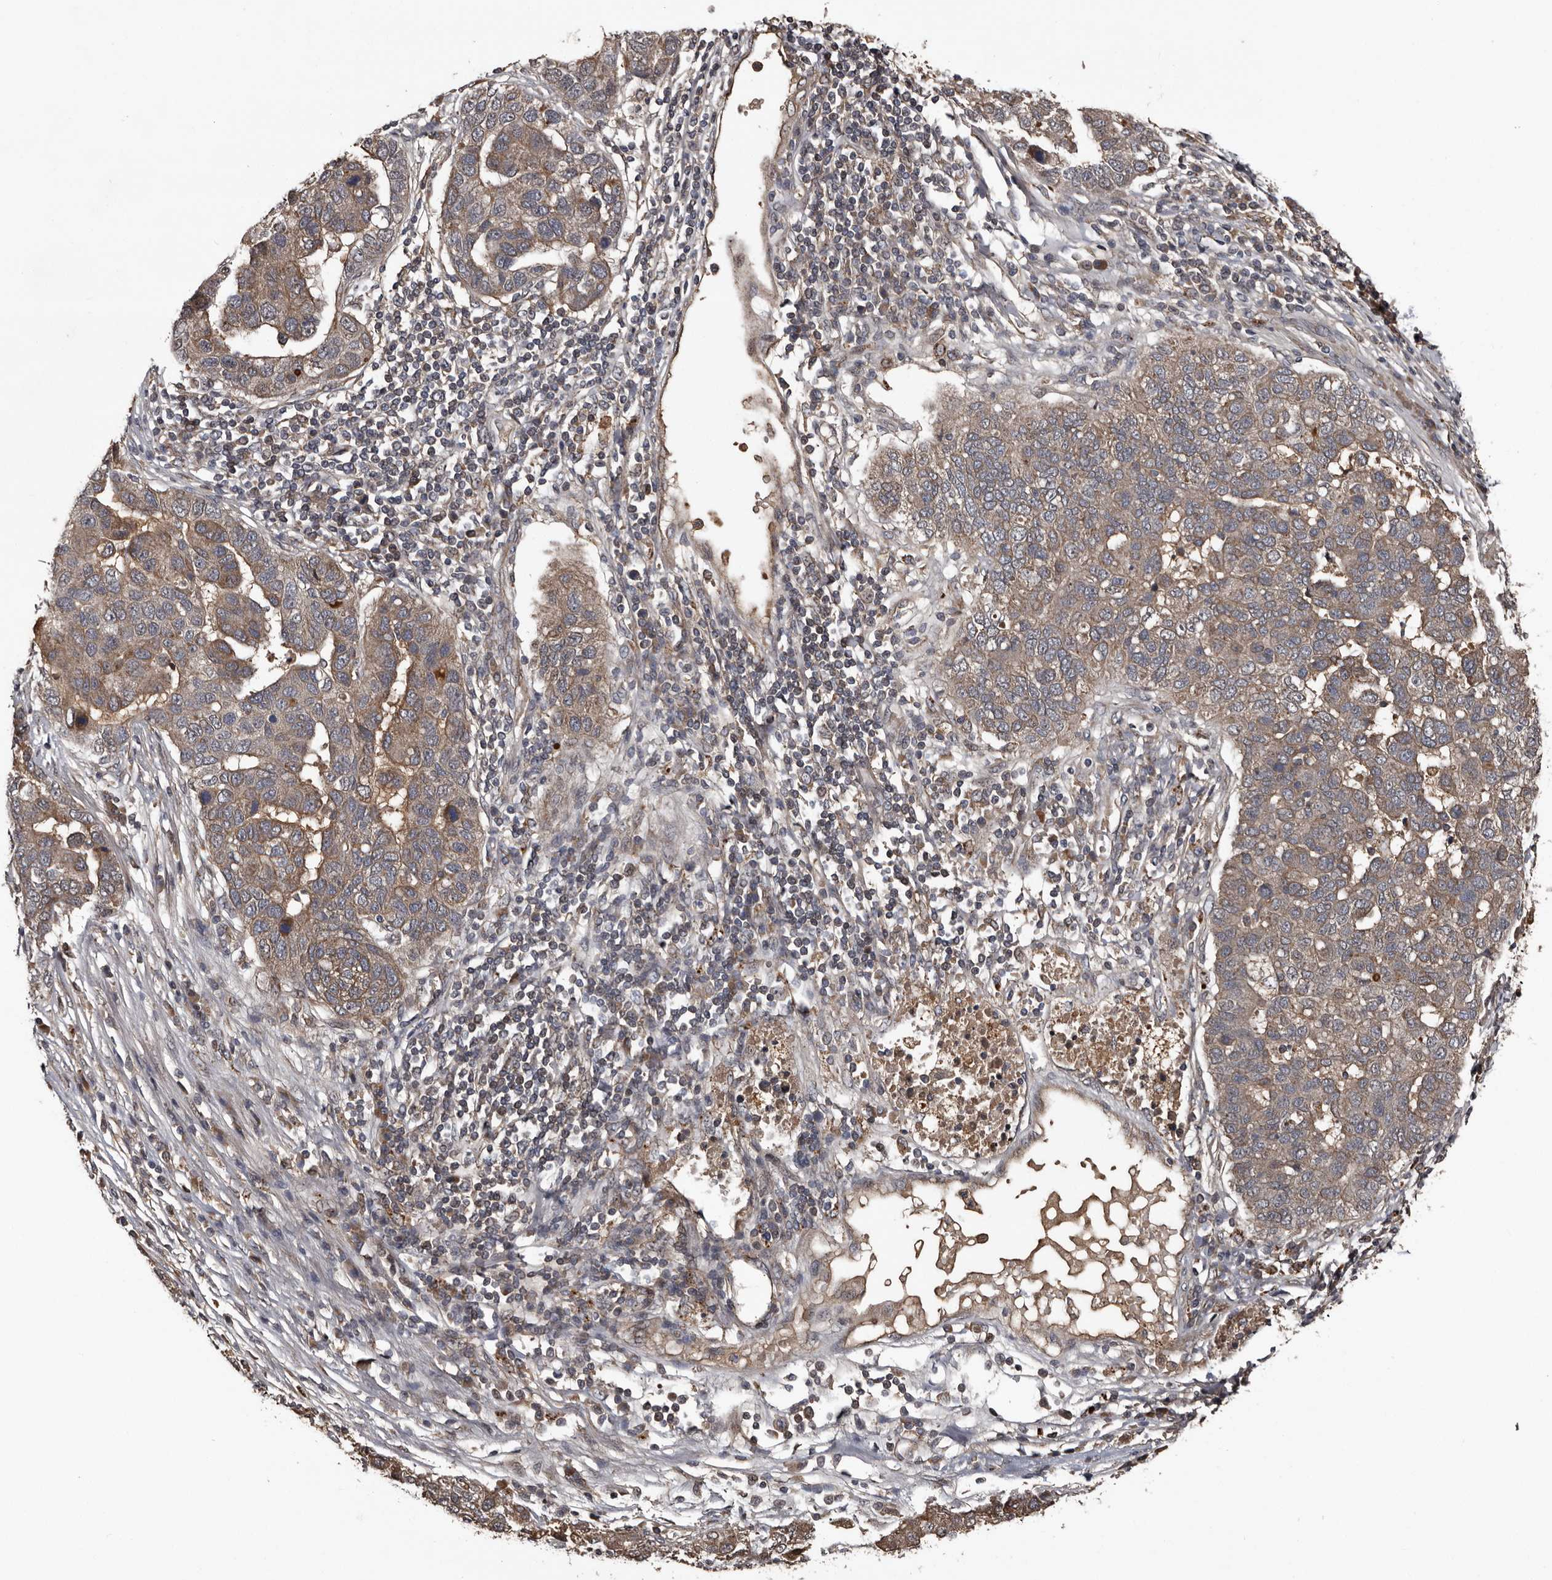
{"staining": {"intensity": "weak", "quantity": "25%-75%", "location": "cytoplasmic/membranous"}, "tissue": "pancreatic cancer", "cell_type": "Tumor cells", "image_type": "cancer", "snomed": [{"axis": "morphology", "description": "Adenocarcinoma, NOS"}, {"axis": "topography", "description": "Pancreas"}], "caption": "IHC of human pancreatic cancer reveals low levels of weak cytoplasmic/membranous positivity in approximately 25%-75% of tumor cells.", "gene": "SERTAD4", "patient": {"sex": "female", "age": 61}}